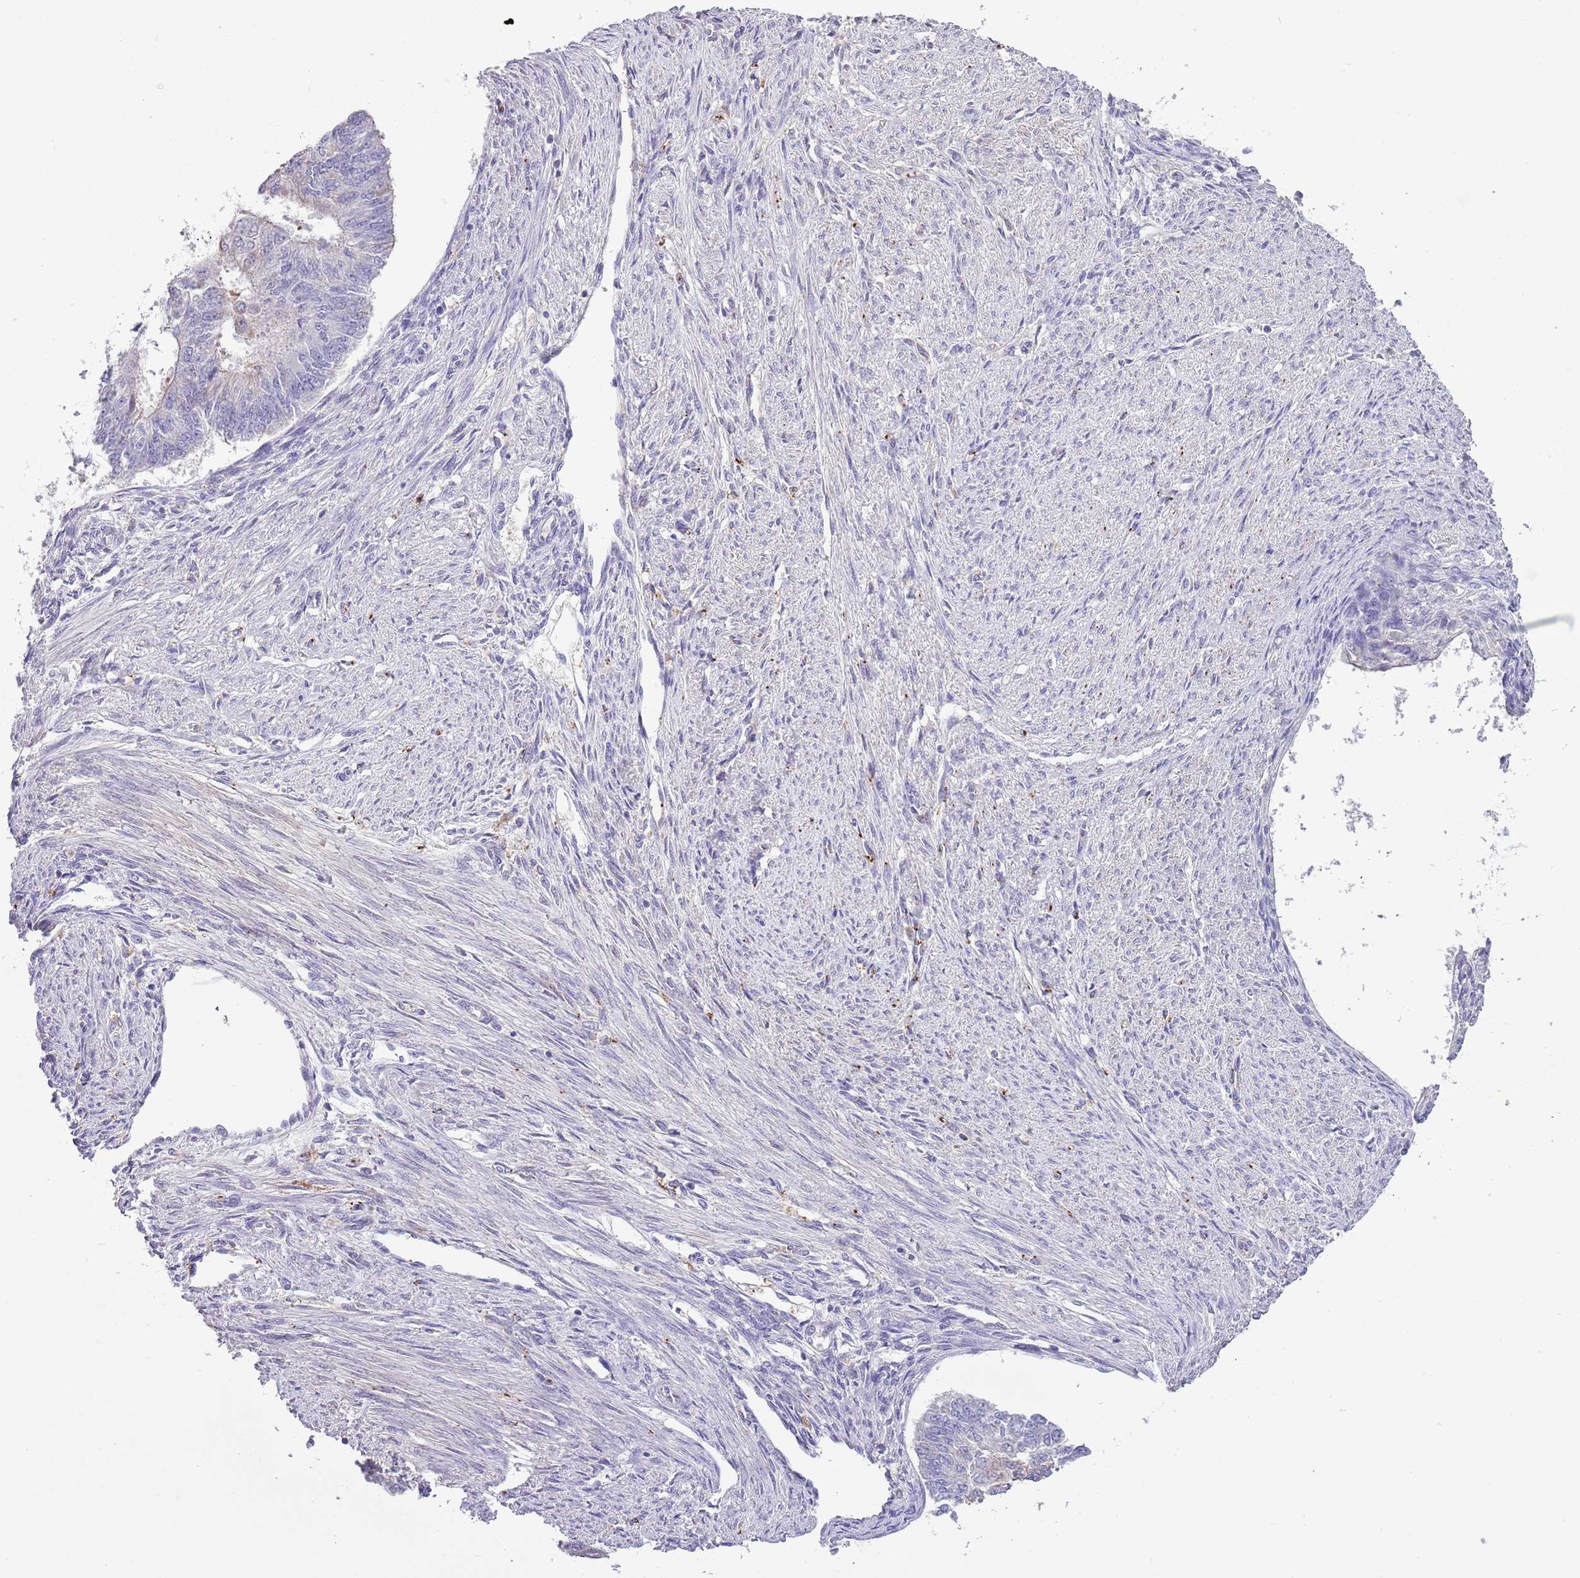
{"staining": {"intensity": "negative", "quantity": "none", "location": "none"}, "tissue": "endometrial cancer", "cell_type": "Tumor cells", "image_type": "cancer", "snomed": [{"axis": "morphology", "description": "Adenocarcinoma, NOS"}, {"axis": "topography", "description": "Endometrium"}], "caption": "A photomicrograph of endometrial adenocarcinoma stained for a protein exhibits no brown staining in tumor cells. (Immunohistochemistry (ihc), brightfield microscopy, high magnification).", "gene": "HES3", "patient": {"sex": "female", "age": 32}}